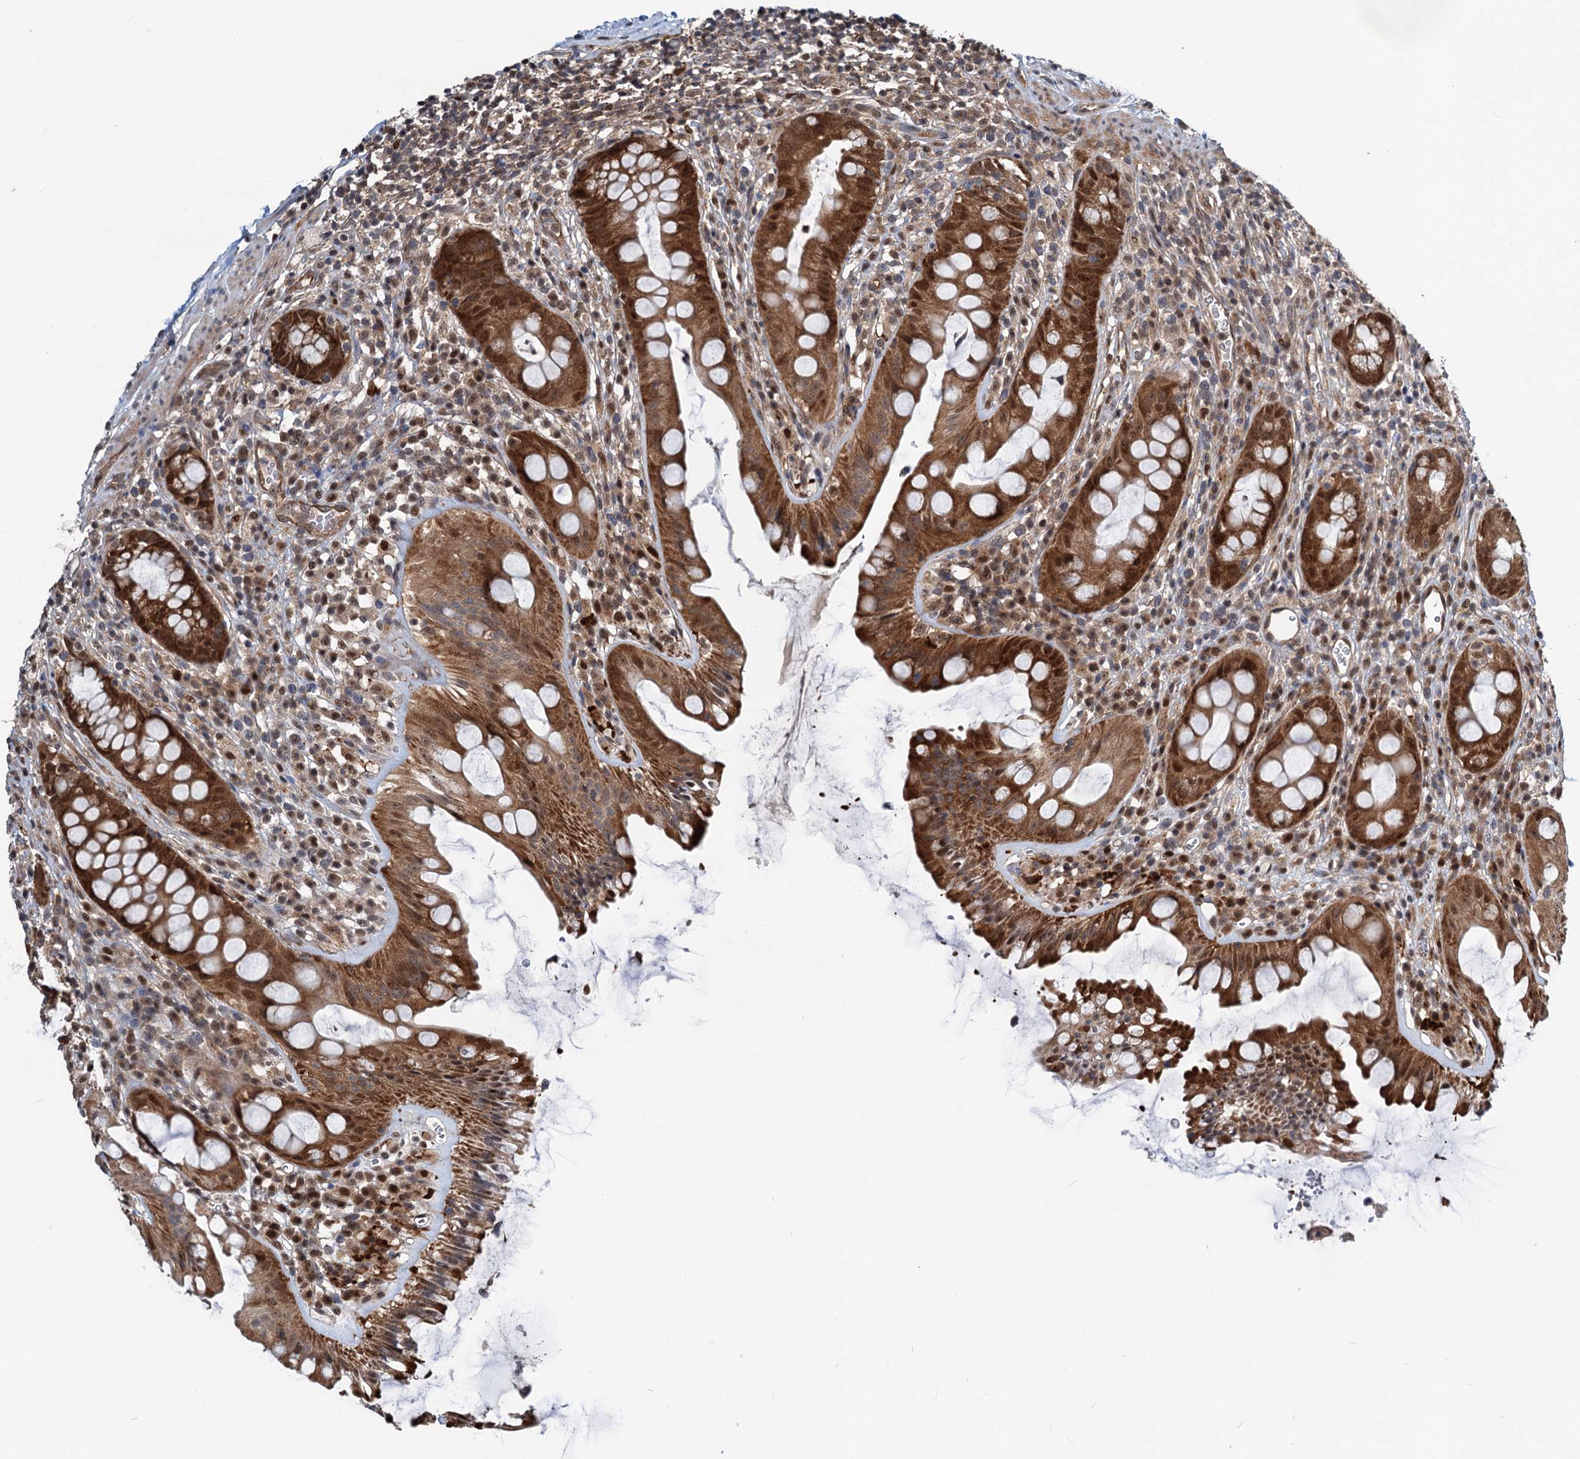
{"staining": {"intensity": "strong", "quantity": ">75%", "location": "cytoplasmic/membranous,nuclear"}, "tissue": "rectum", "cell_type": "Glandular cells", "image_type": "normal", "snomed": [{"axis": "morphology", "description": "Normal tissue, NOS"}, {"axis": "topography", "description": "Rectum"}], "caption": "This micrograph displays immunohistochemistry staining of normal human rectum, with high strong cytoplasmic/membranous,nuclear expression in about >75% of glandular cells.", "gene": "GPBP1", "patient": {"sex": "female", "age": 57}}